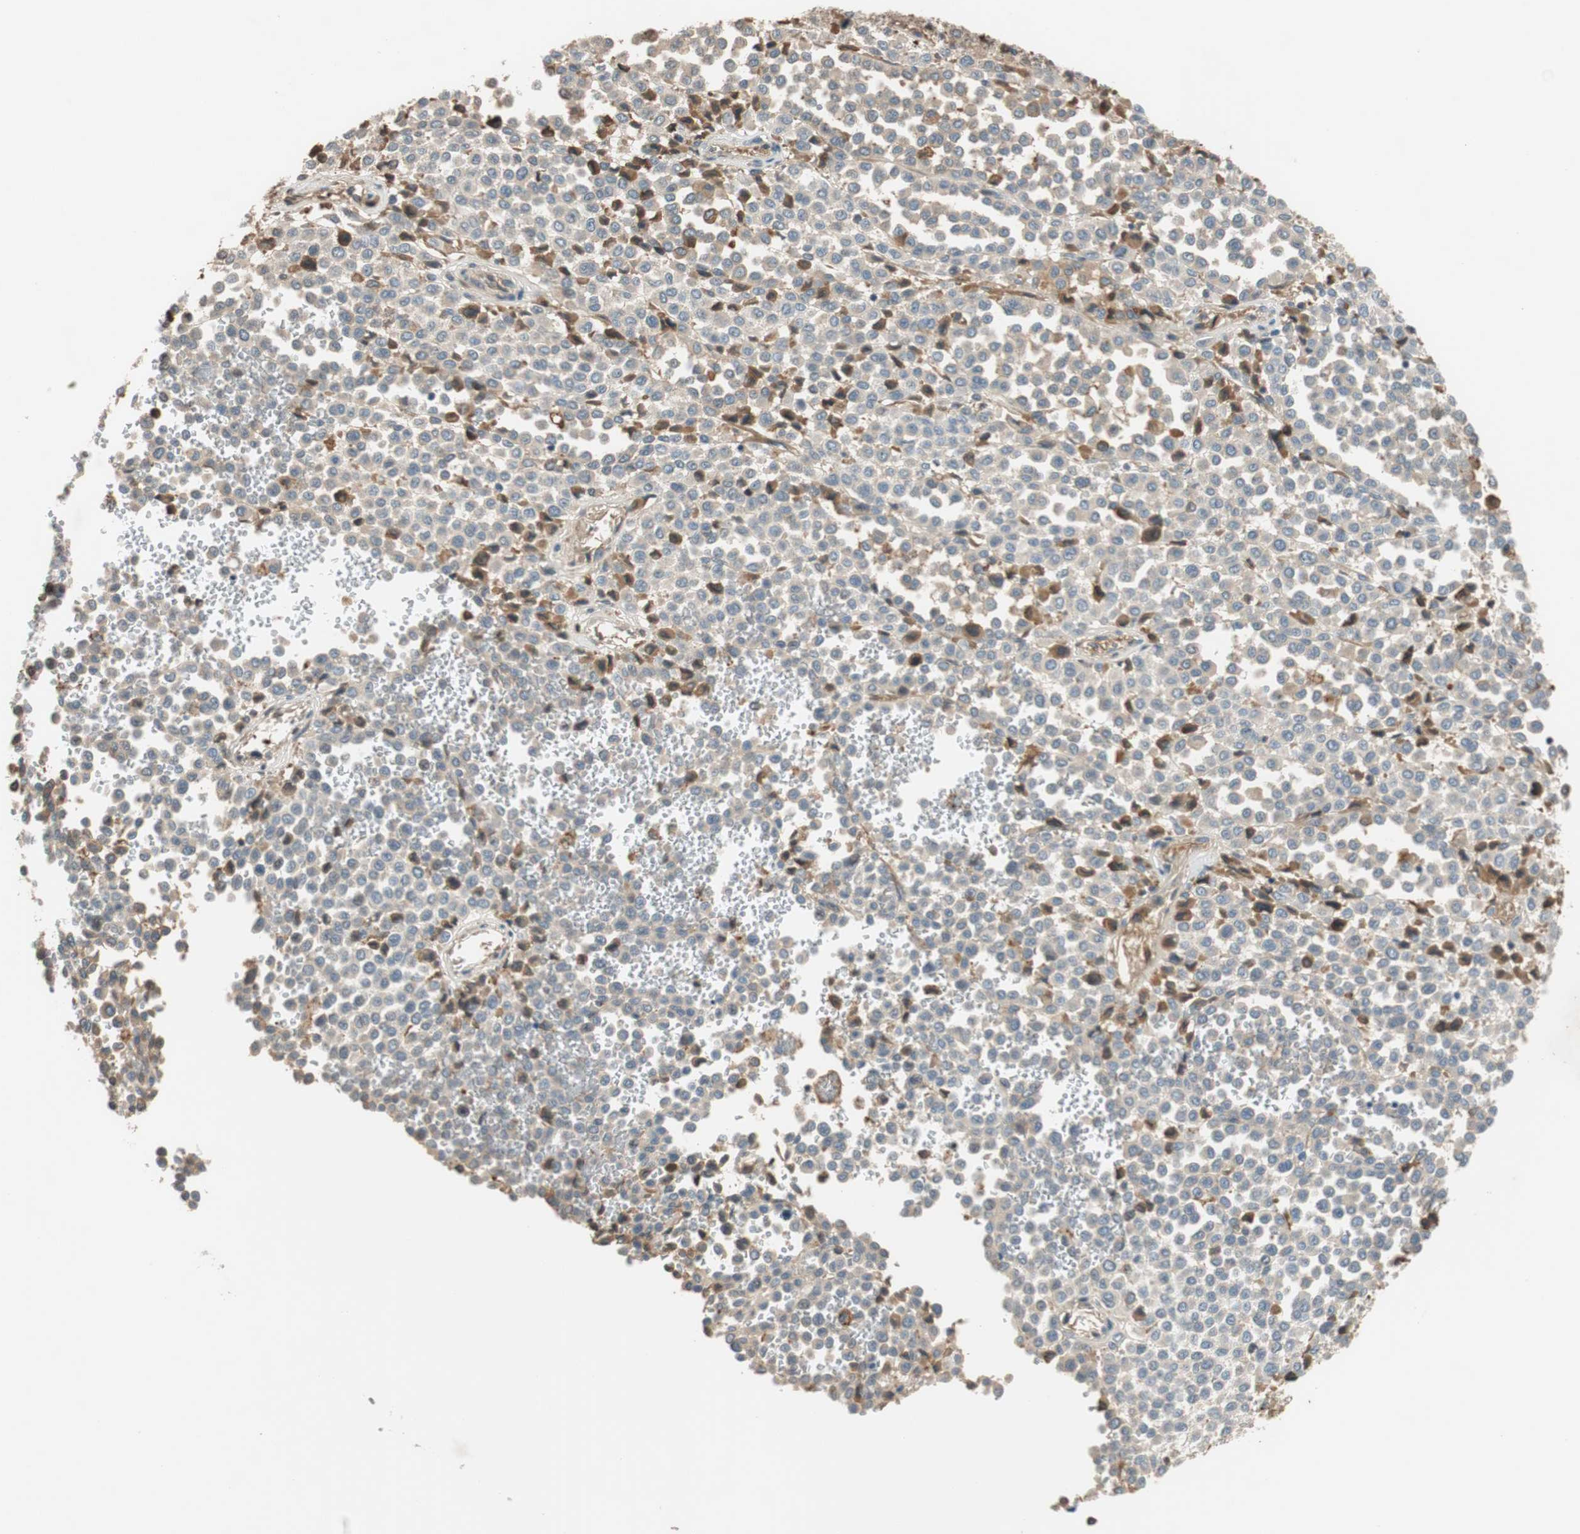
{"staining": {"intensity": "weak", "quantity": ">75%", "location": "cytoplasmic/membranous"}, "tissue": "melanoma", "cell_type": "Tumor cells", "image_type": "cancer", "snomed": [{"axis": "morphology", "description": "Malignant melanoma, Metastatic site"}, {"axis": "topography", "description": "Pancreas"}], "caption": "Melanoma stained with immunohistochemistry (IHC) exhibits weak cytoplasmic/membranous positivity in about >75% of tumor cells.", "gene": "C4A", "patient": {"sex": "female", "age": 30}}